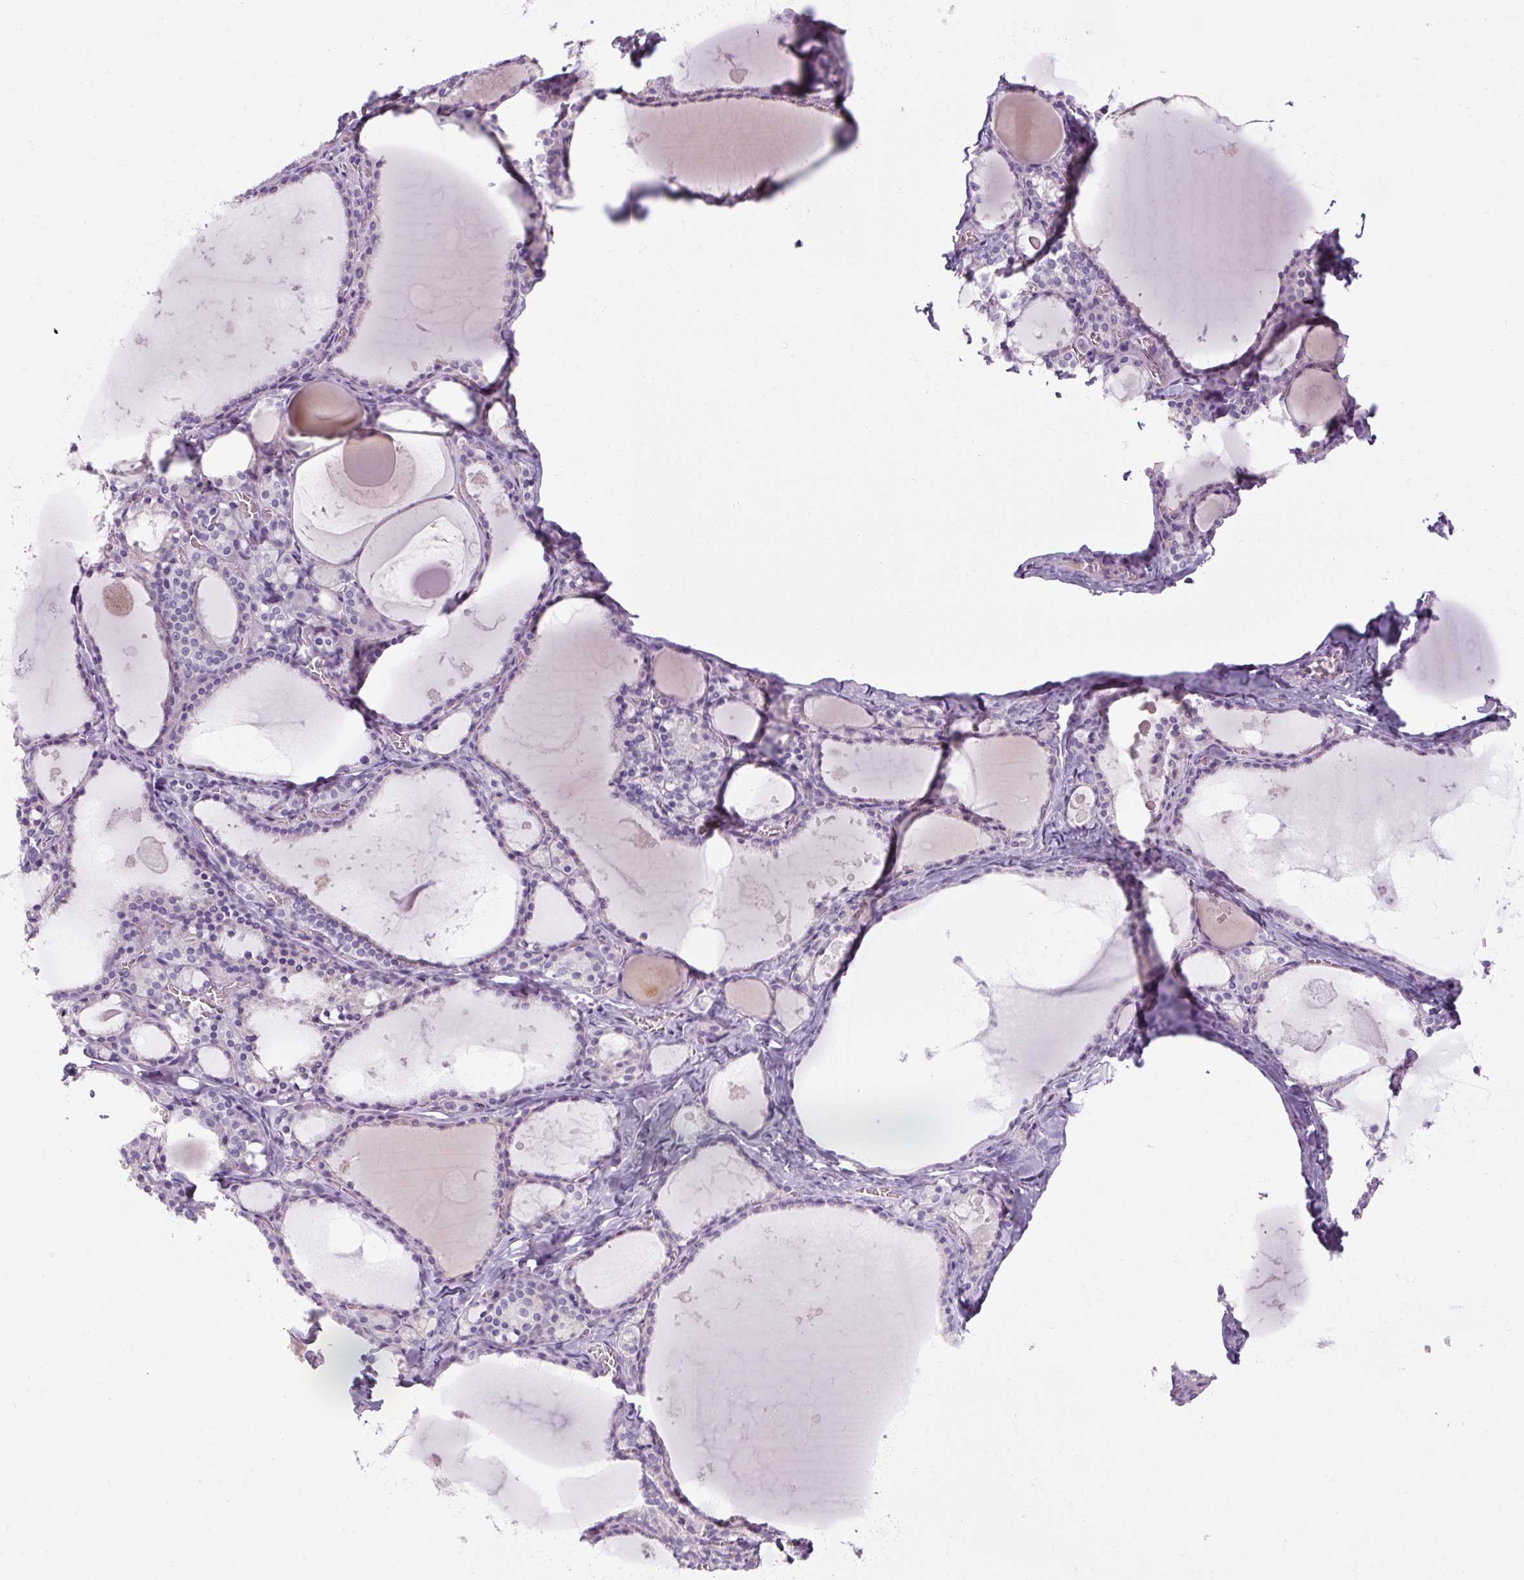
{"staining": {"intensity": "negative", "quantity": "none", "location": "none"}, "tissue": "thyroid gland", "cell_type": "Glandular cells", "image_type": "normal", "snomed": [{"axis": "morphology", "description": "Normal tissue, NOS"}, {"axis": "topography", "description": "Thyroid gland"}], "caption": "IHC histopathology image of benign human thyroid gland stained for a protein (brown), which displays no staining in glandular cells. (DAB (3,3'-diaminobenzidine) IHC with hematoxylin counter stain).", "gene": "NFE2L3", "patient": {"sex": "male", "age": 56}}